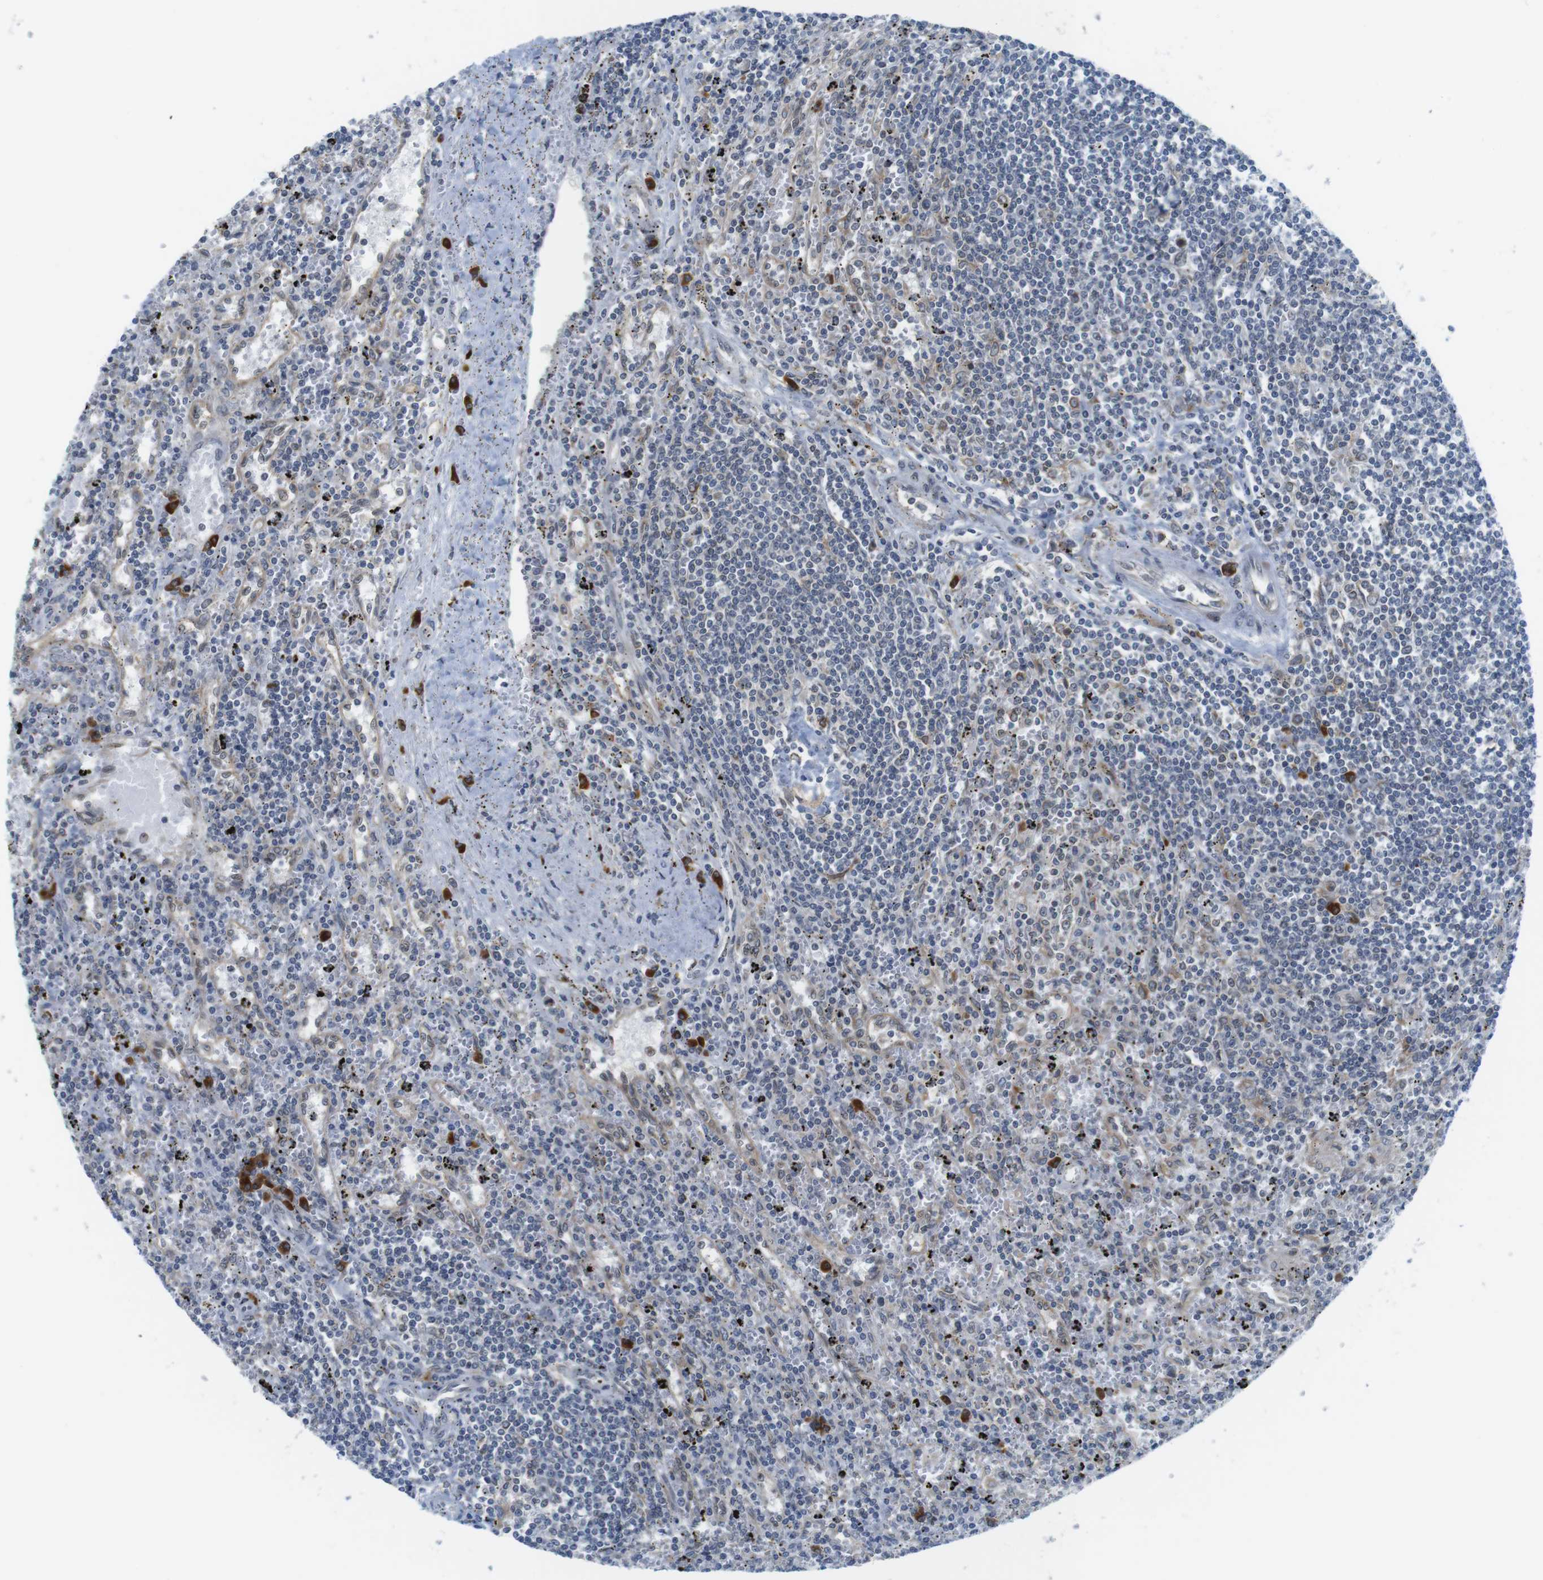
{"staining": {"intensity": "strong", "quantity": "<25%", "location": "cytoplasmic/membranous"}, "tissue": "lymphoma", "cell_type": "Tumor cells", "image_type": "cancer", "snomed": [{"axis": "morphology", "description": "Malignant lymphoma, non-Hodgkin's type, Low grade"}, {"axis": "topography", "description": "Spleen"}], "caption": "This micrograph exhibits lymphoma stained with immunohistochemistry to label a protein in brown. The cytoplasmic/membranous of tumor cells show strong positivity for the protein. Nuclei are counter-stained blue.", "gene": "ERGIC3", "patient": {"sex": "male", "age": 76}}